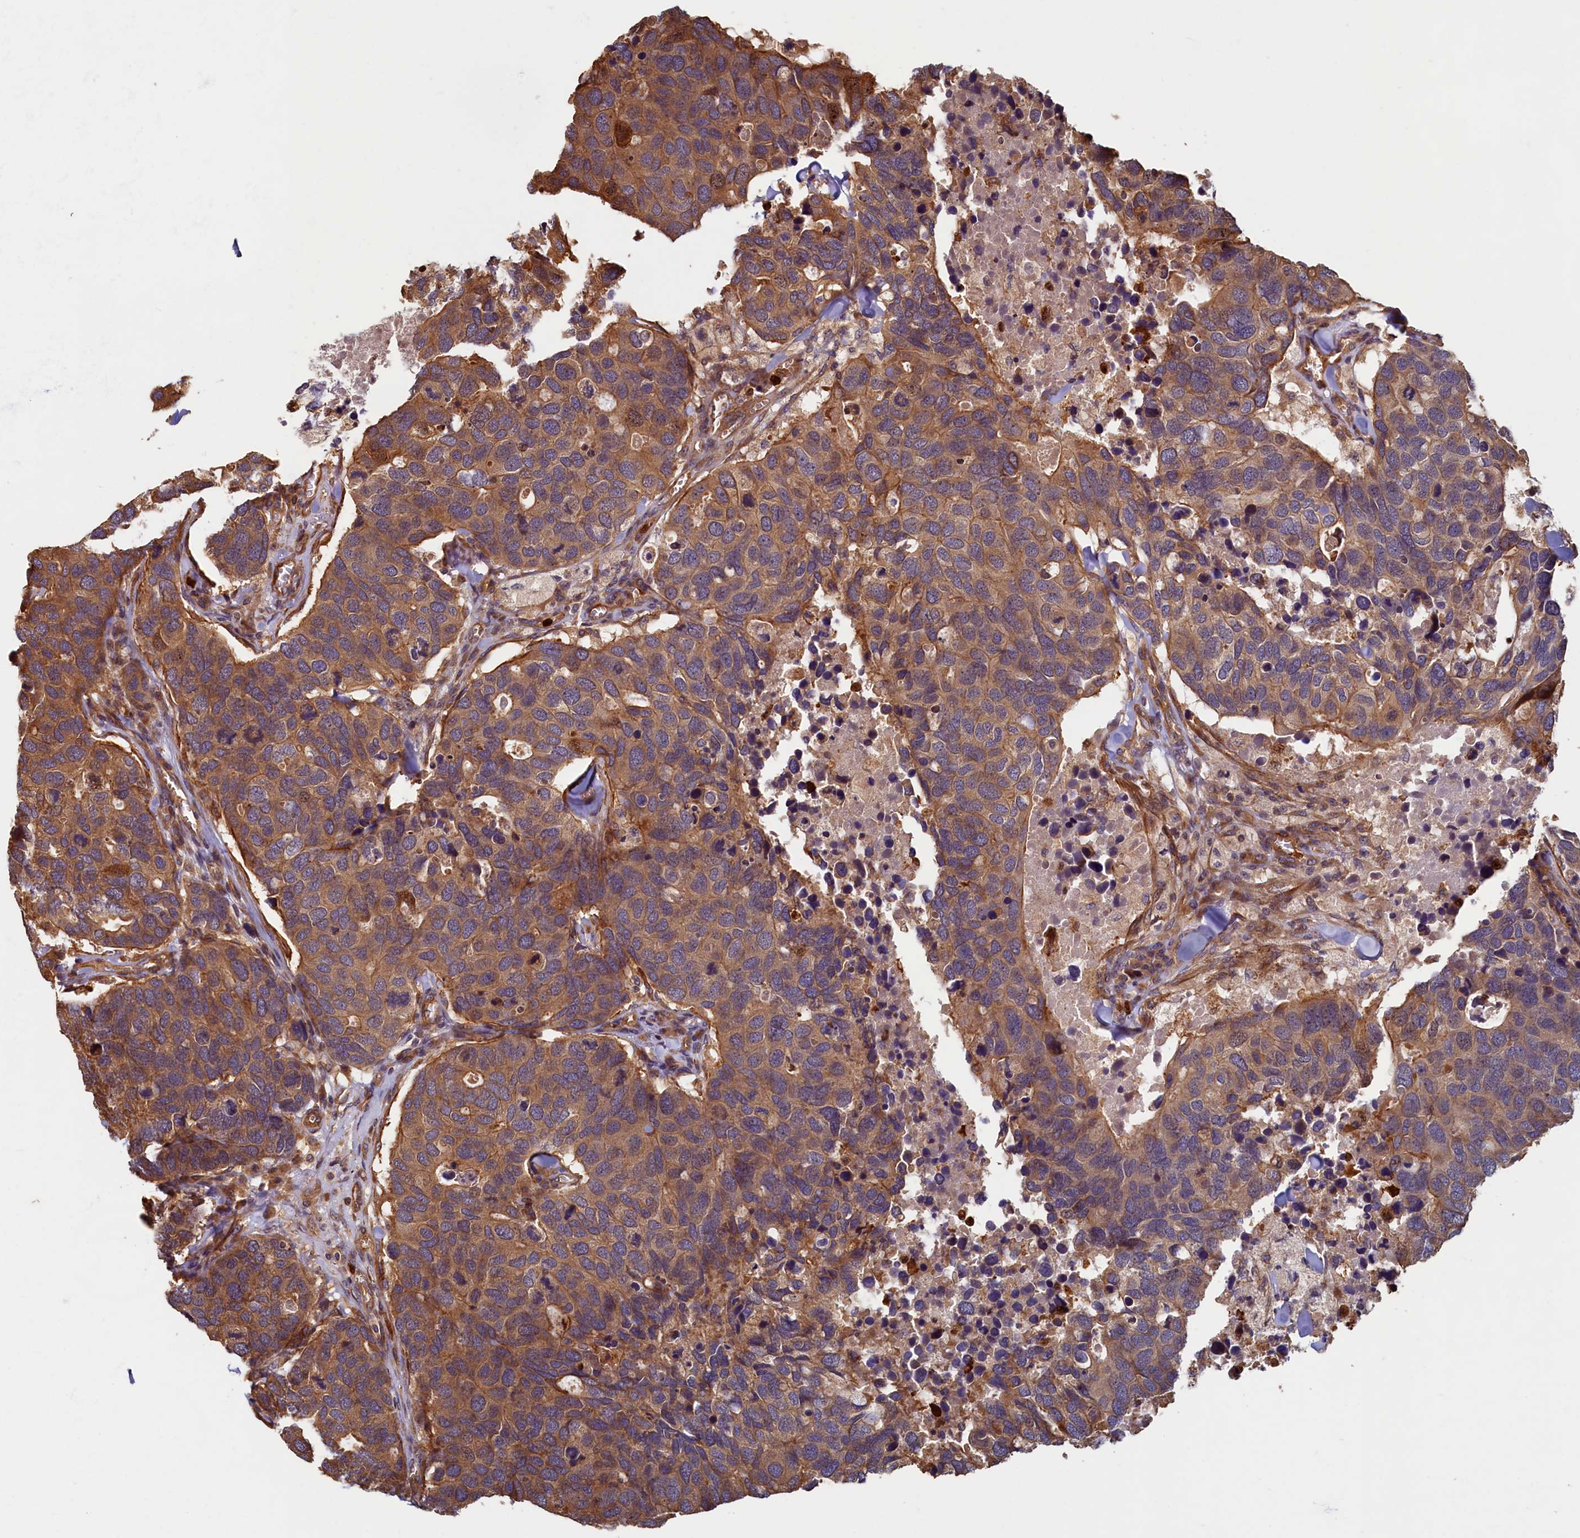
{"staining": {"intensity": "moderate", "quantity": ">75%", "location": "cytoplasmic/membranous"}, "tissue": "breast cancer", "cell_type": "Tumor cells", "image_type": "cancer", "snomed": [{"axis": "morphology", "description": "Duct carcinoma"}, {"axis": "topography", "description": "Breast"}], "caption": "Immunohistochemical staining of invasive ductal carcinoma (breast) displays medium levels of moderate cytoplasmic/membranous protein positivity in approximately >75% of tumor cells.", "gene": "CCDC102B", "patient": {"sex": "female", "age": 83}}